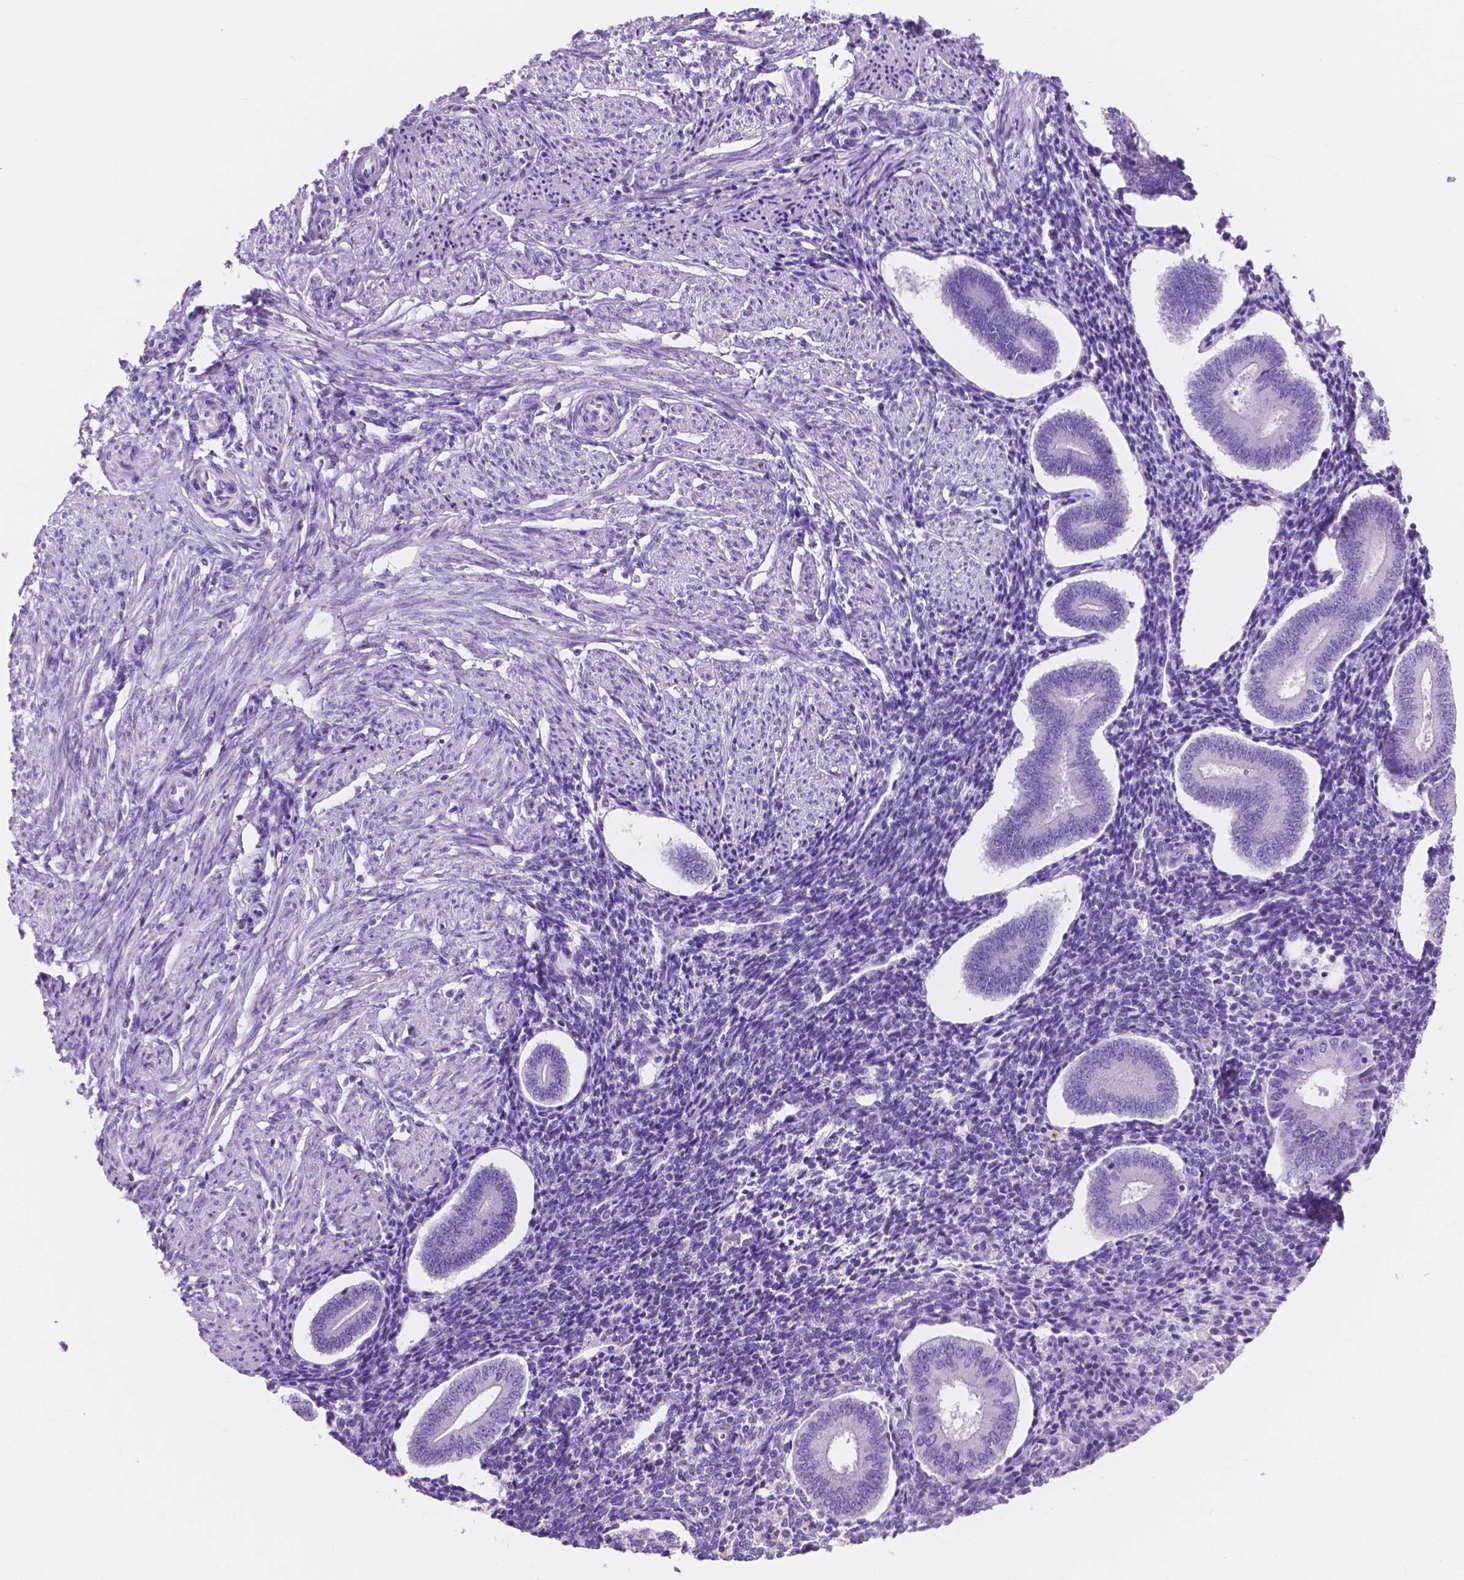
{"staining": {"intensity": "negative", "quantity": "none", "location": "none"}, "tissue": "endometrium", "cell_type": "Cells in endometrial stroma", "image_type": "normal", "snomed": [{"axis": "morphology", "description": "Normal tissue, NOS"}, {"axis": "topography", "description": "Endometrium"}], "caption": "This is an immunohistochemistry image of normal endometrium. There is no staining in cells in endometrial stroma.", "gene": "IGFN1", "patient": {"sex": "female", "age": 40}}